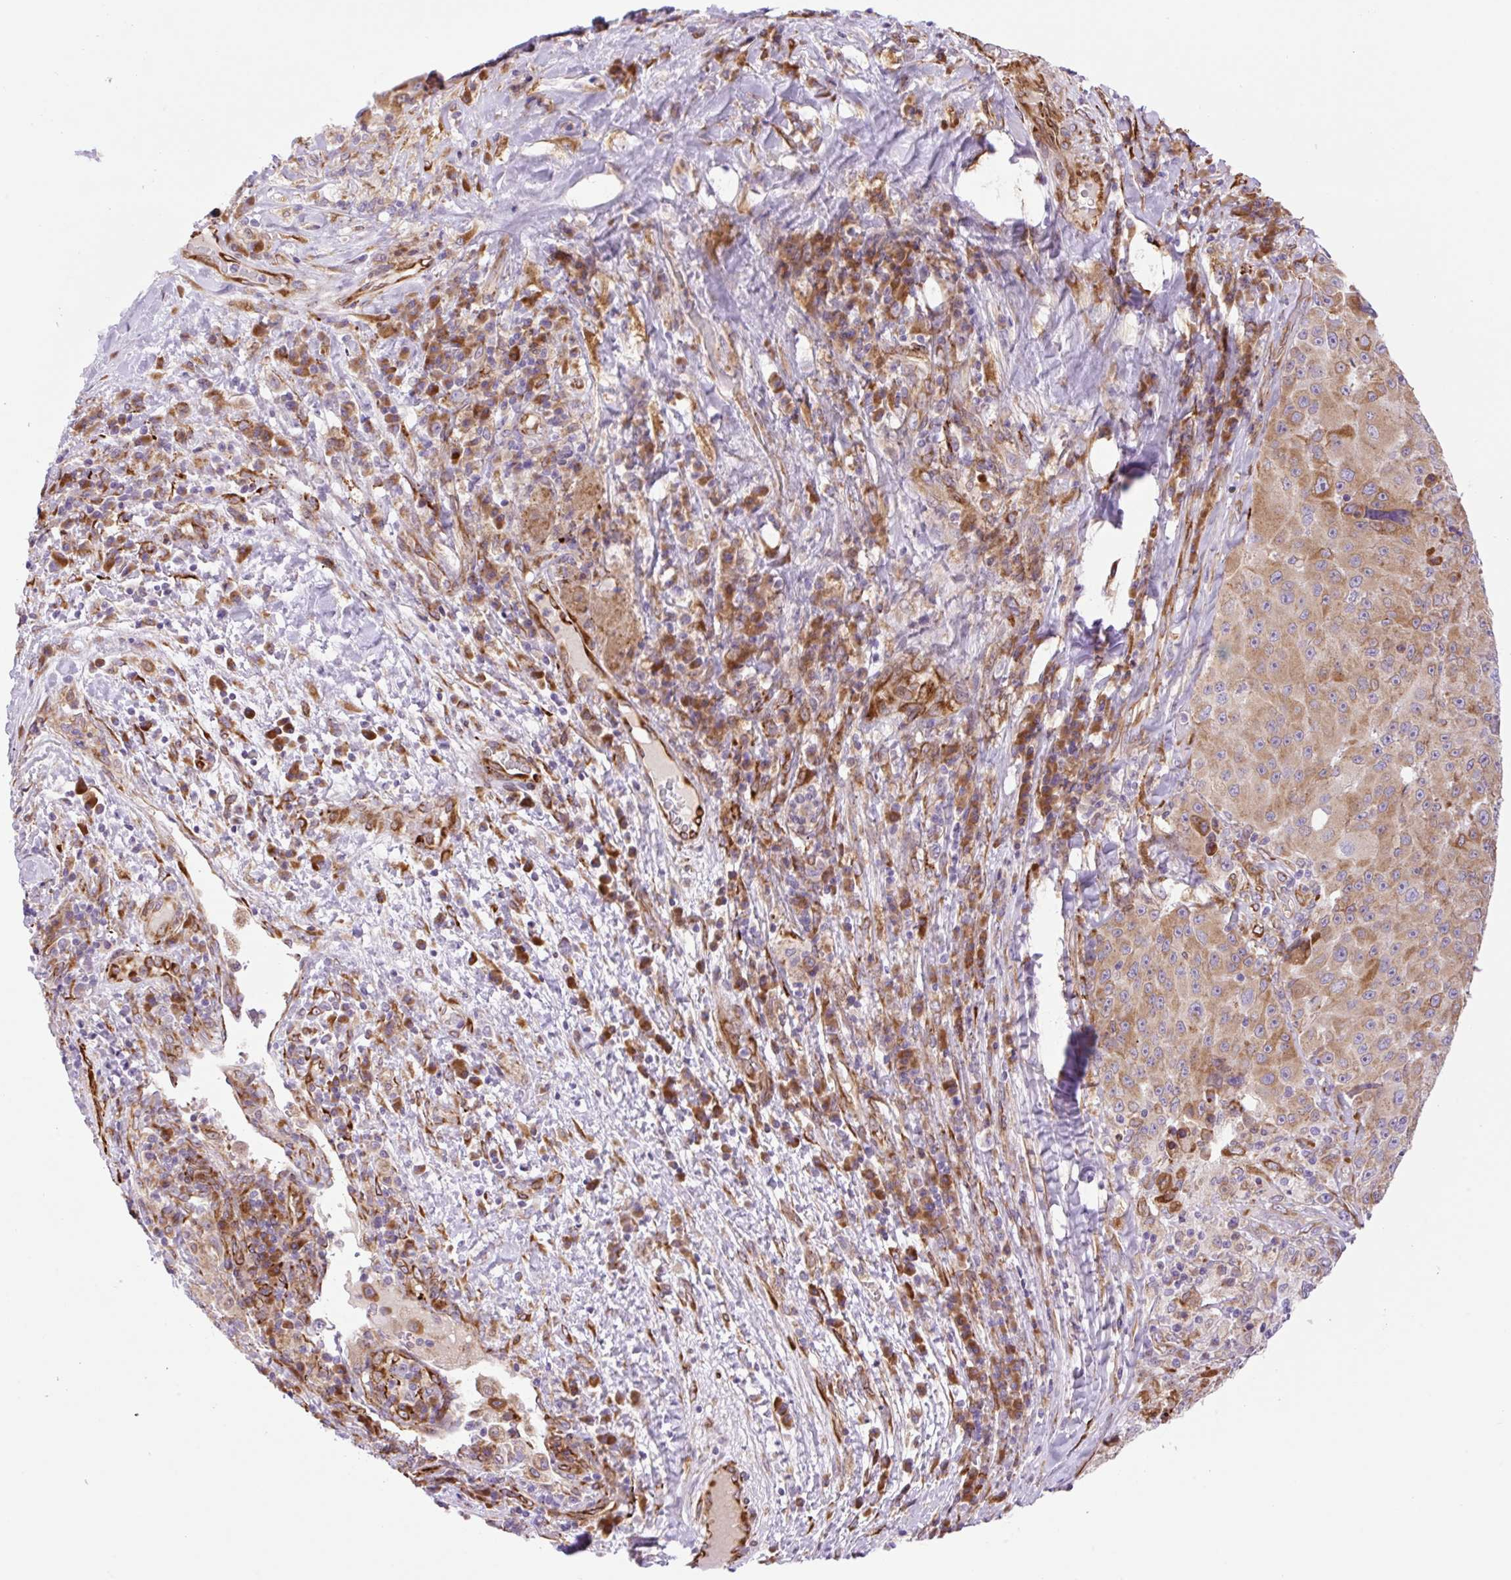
{"staining": {"intensity": "moderate", "quantity": ">75%", "location": "cytoplasmic/membranous"}, "tissue": "melanoma", "cell_type": "Tumor cells", "image_type": "cancer", "snomed": [{"axis": "morphology", "description": "Malignant melanoma, Metastatic site"}, {"axis": "topography", "description": "Lymph node"}], "caption": "A high-resolution image shows immunohistochemistry (IHC) staining of malignant melanoma (metastatic site), which displays moderate cytoplasmic/membranous staining in about >75% of tumor cells. (IHC, brightfield microscopy, high magnification).", "gene": "RAB30", "patient": {"sex": "male", "age": 62}}